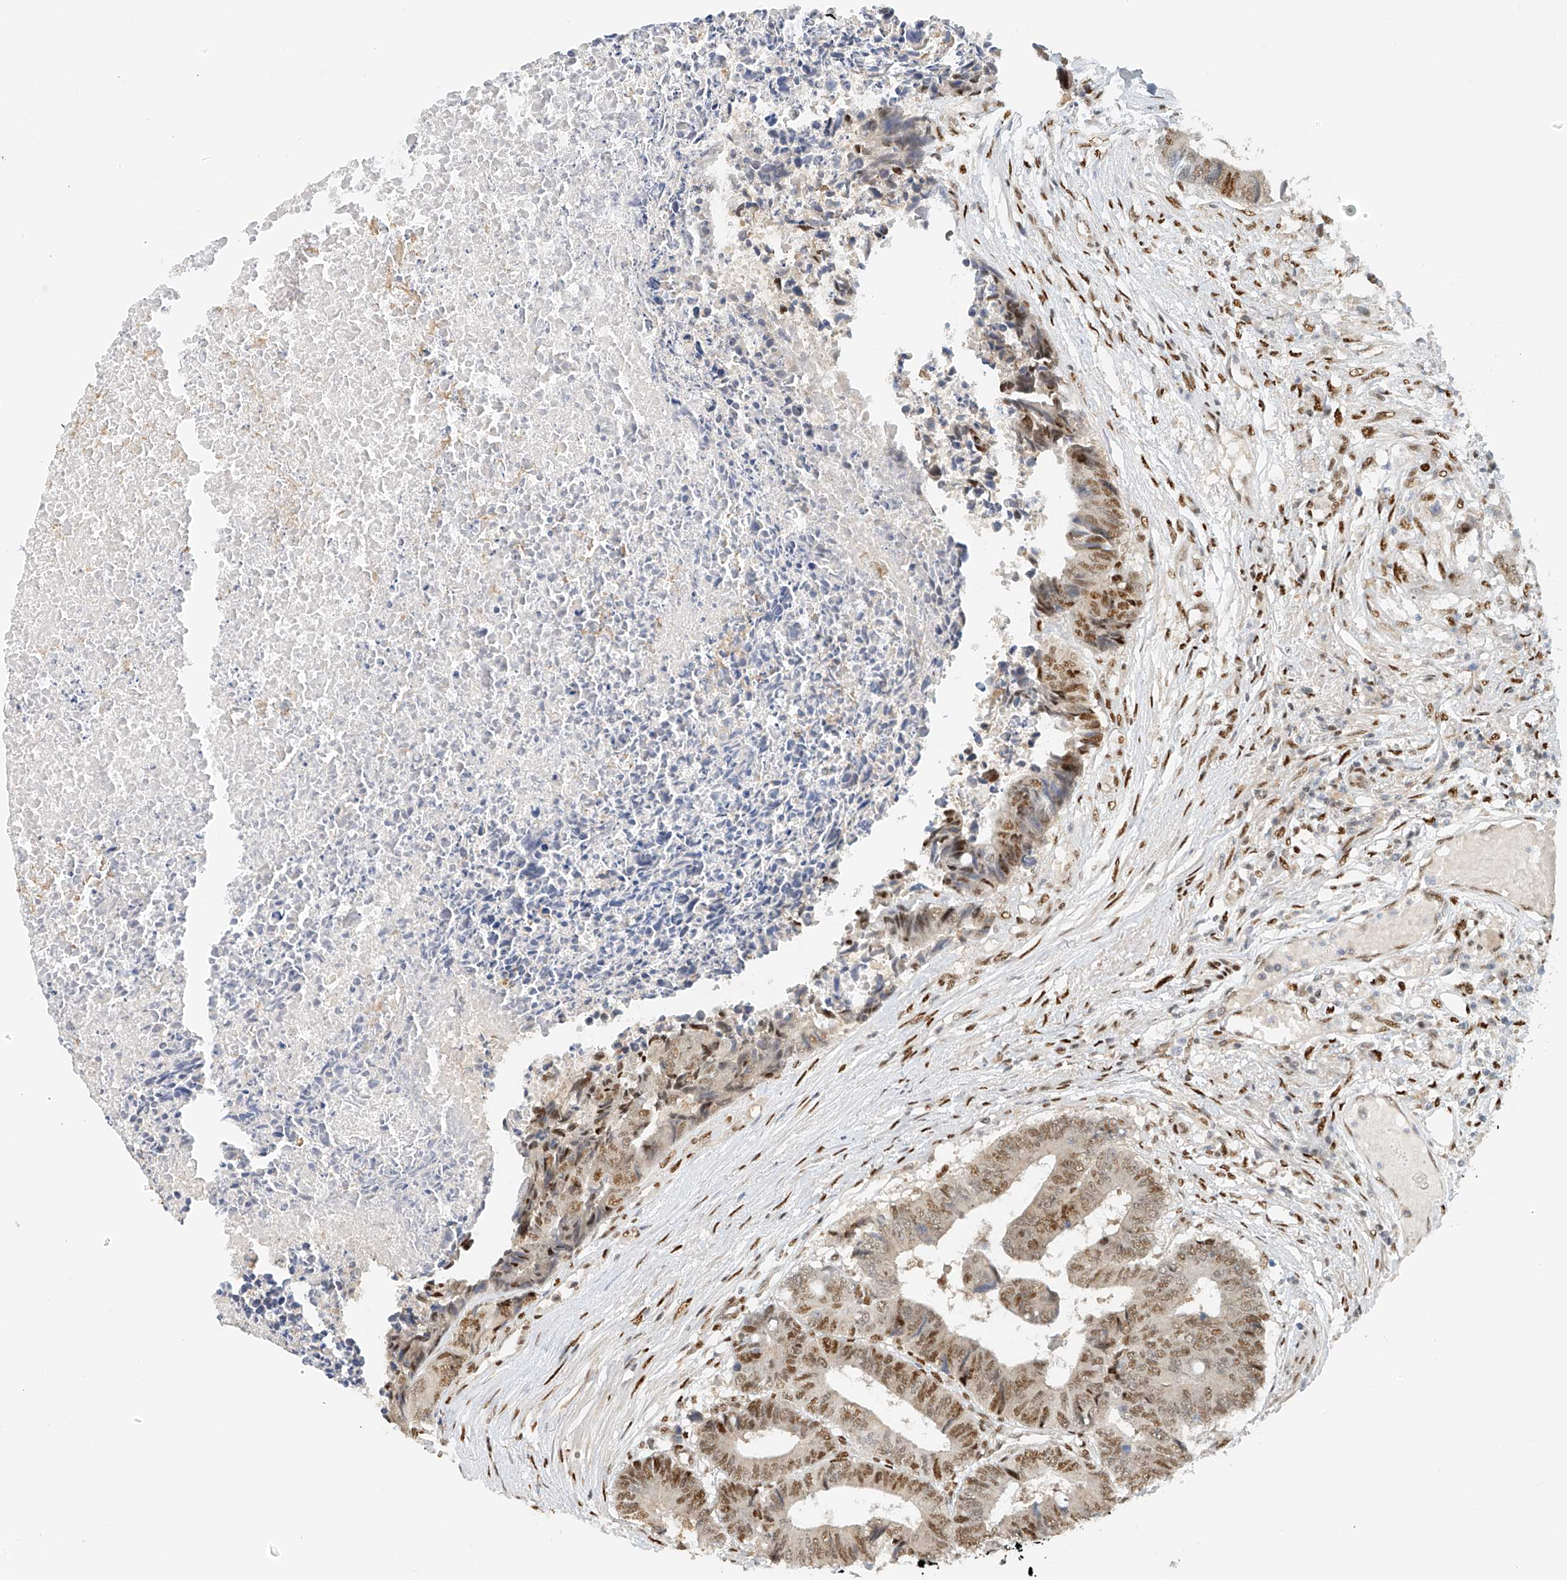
{"staining": {"intensity": "moderate", "quantity": "25%-75%", "location": "nuclear"}, "tissue": "colorectal cancer", "cell_type": "Tumor cells", "image_type": "cancer", "snomed": [{"axis": "morphology", "description": "Adenocarcinoma, NOS"}, {"axis": "topography", "description": "Rectum"}], "caption": "DAB (3,3'-diaminobenzidine) immunohistochemical staining of colorectal adenocarcinoma shows moderate nuclear protein positivity in approximately 25%-75% of tumor cells.", "gene": "ZNF514", "patient": {"sex": "male", "age": 84}}